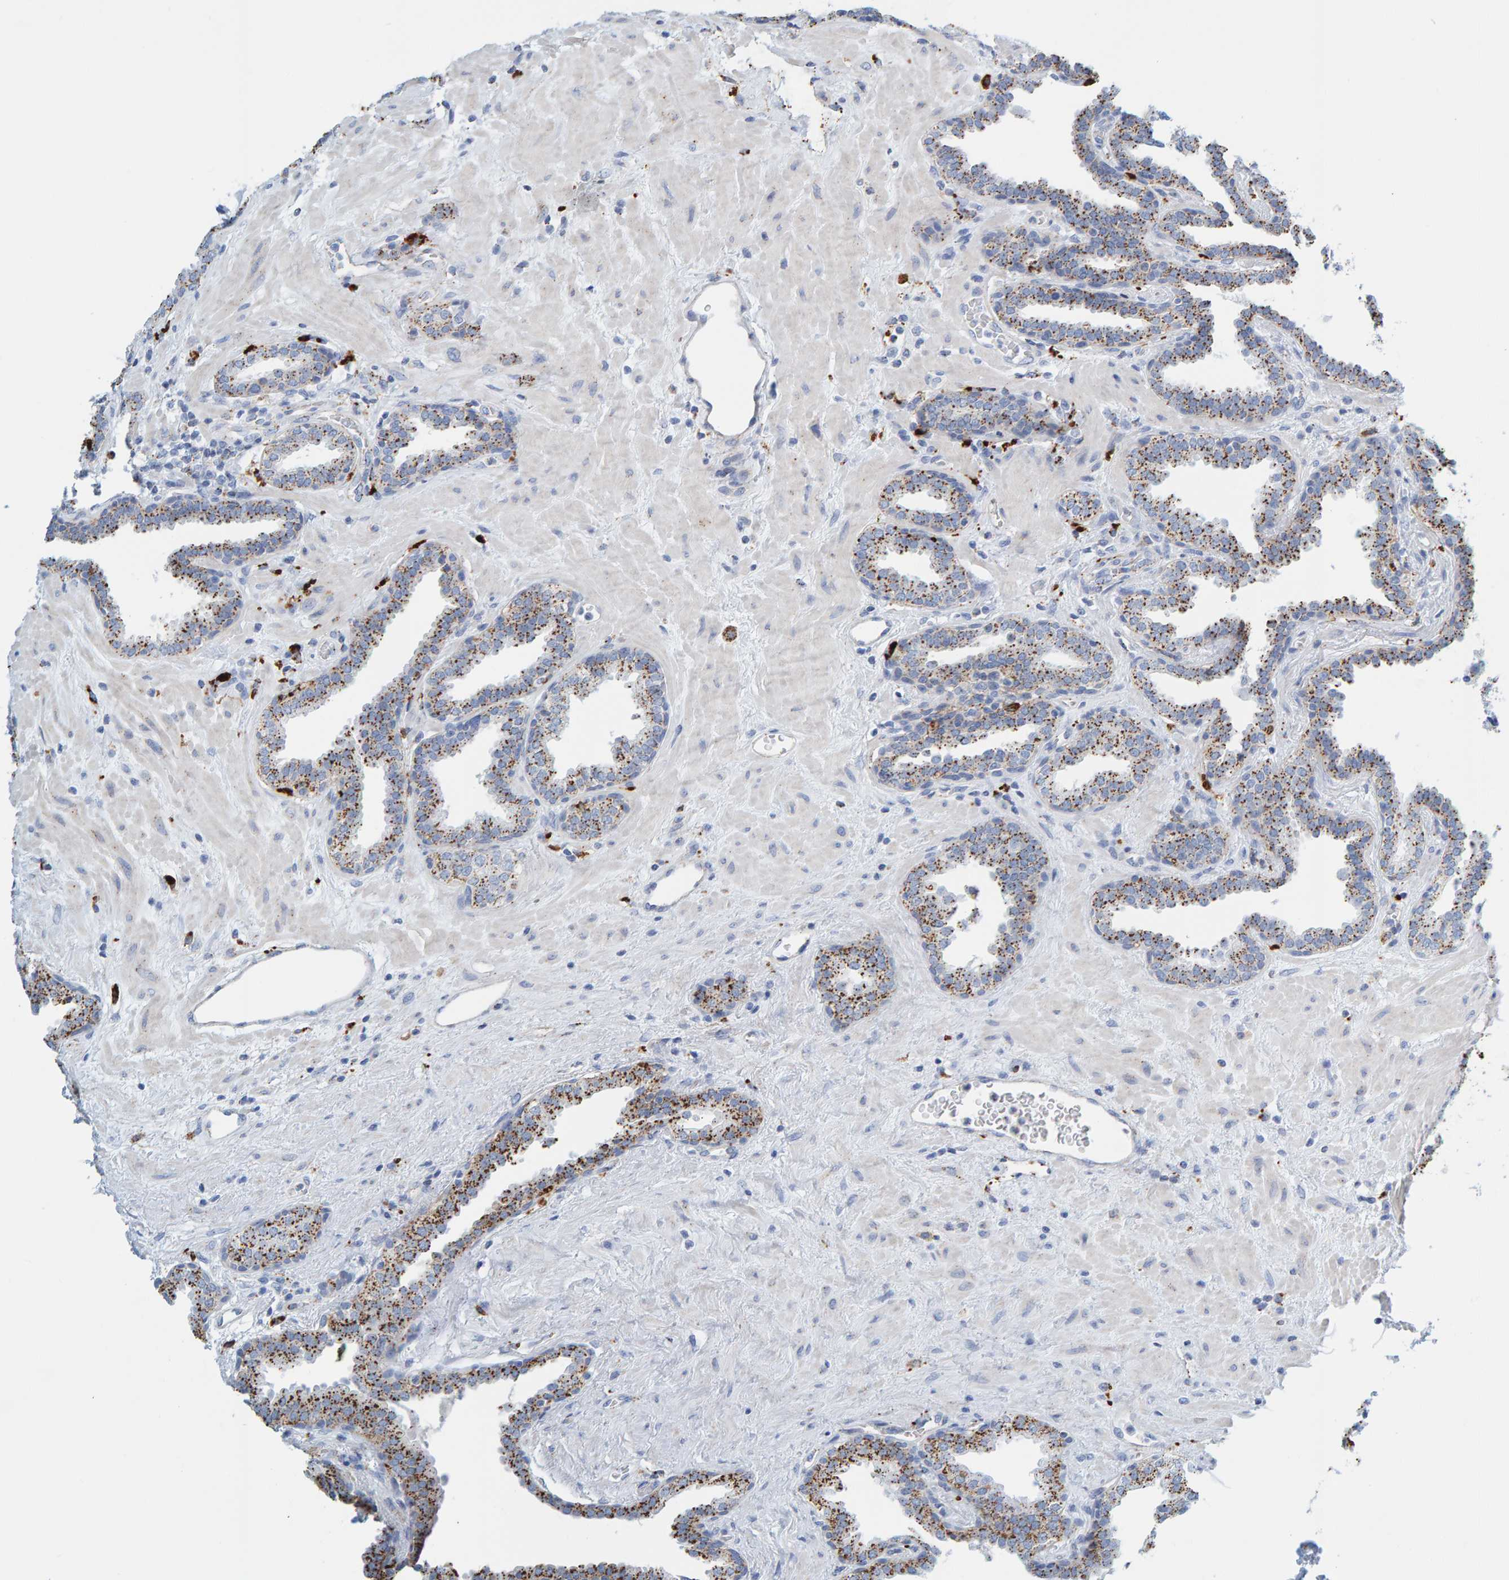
{"staining": {"intensity": "moderate", "quantity": ">75%", "location": "cytoplasmic/membranous"}, "tissue": "prostate", "cell_type": "Glandular cells", "image_type": "normal", "snomed": [{"axis": "morphology", "description": "Normal tissue, NOS"}, {"axis": "topography", "description": "Prostate"}], "caption": "Immunohistochemistry (IHC) micrograph of benign prostate stained for a protein (brown), which shows medium levels of moderate cytoplasmic/membranous staining in approximately >75% of glandular cells.", "gene": "BIN3", "patient": {"sex": "male", "age": 51}}